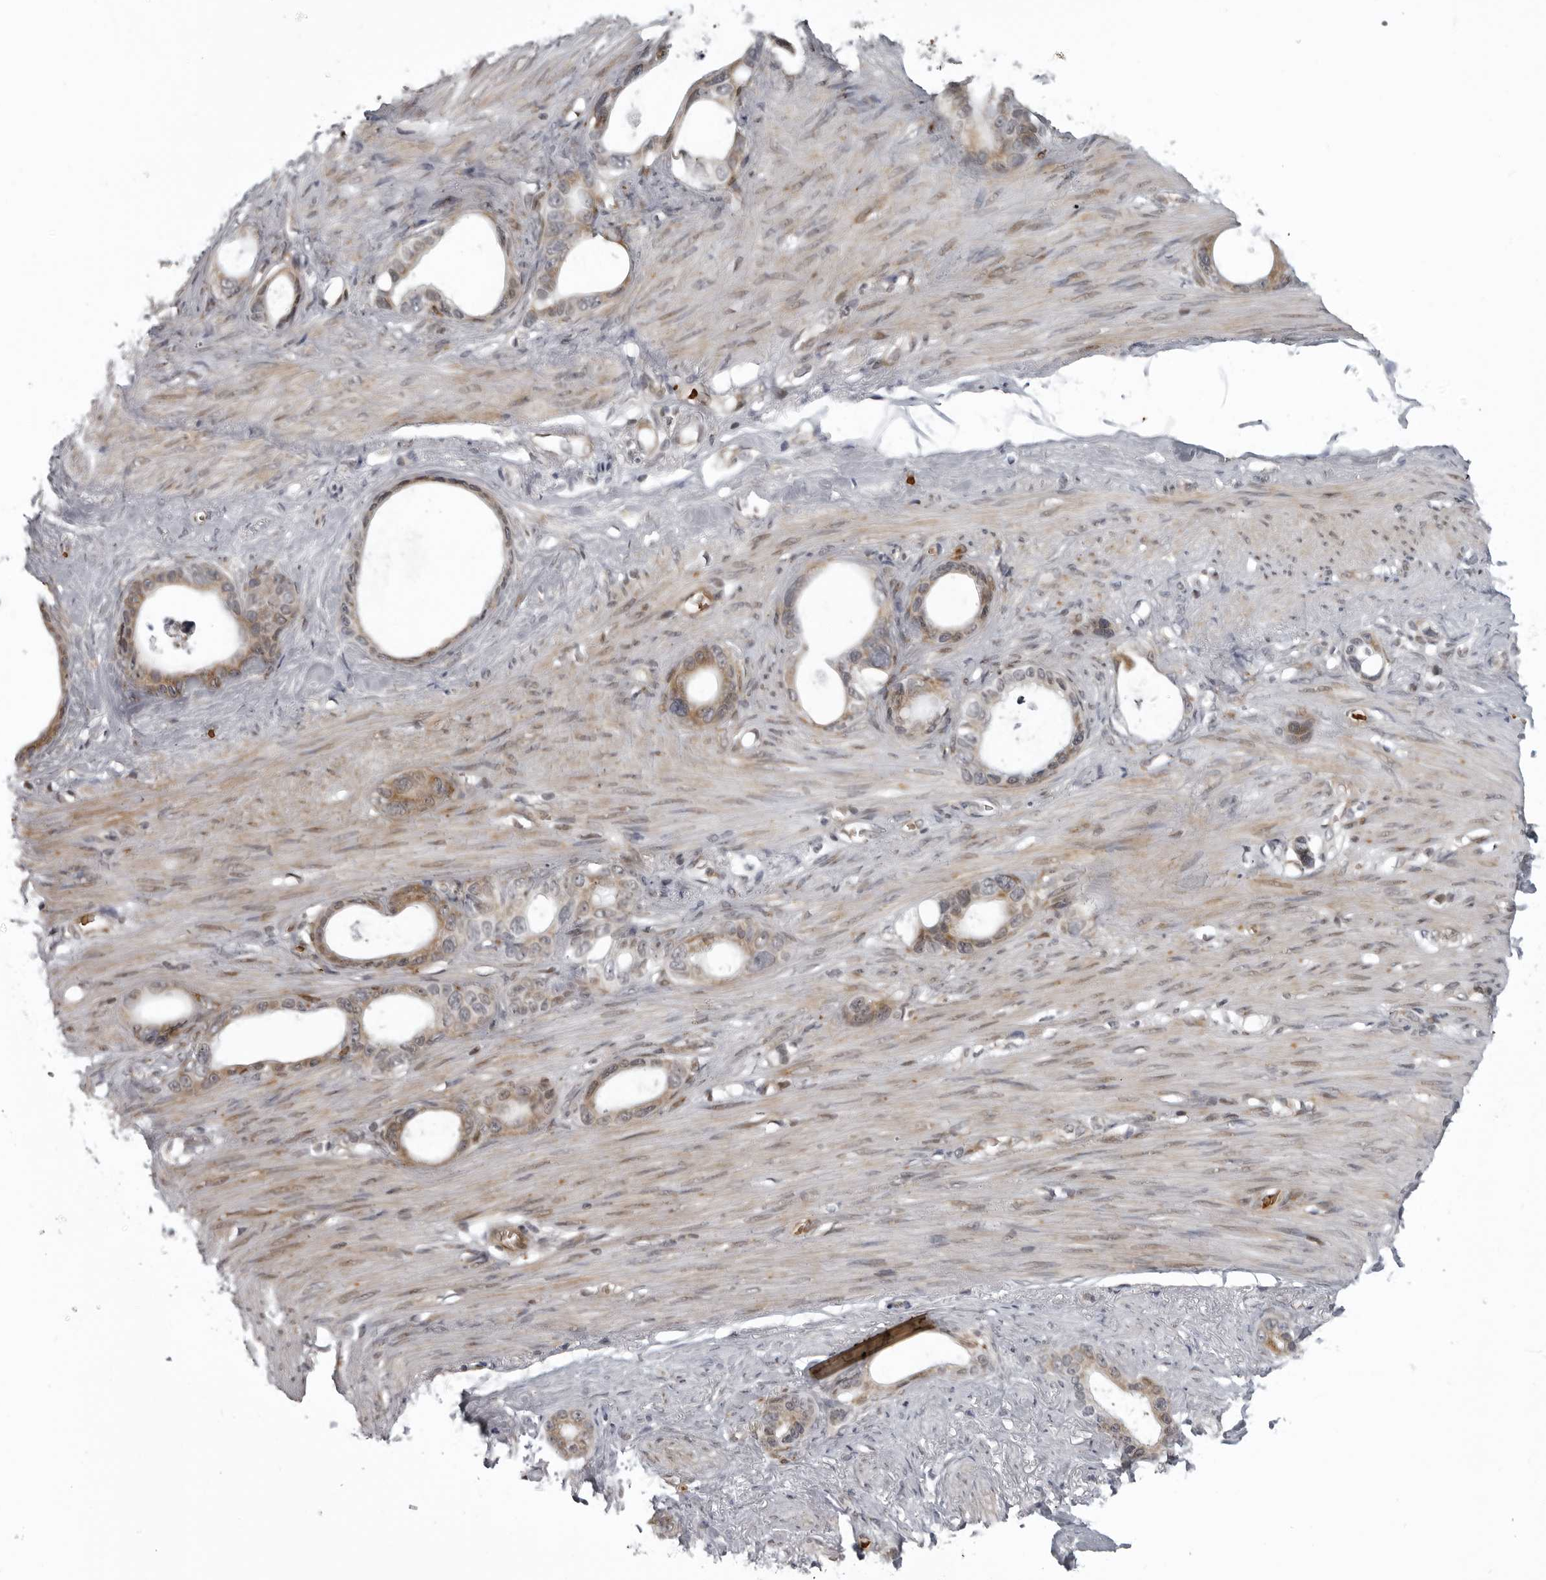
{"staining": {"intensity": "moderate", "quantity": ">75%", "location": "cytoplasmic/membranous"}, "tissue": "stomach cancer", "cell_type": "Tumor cells", "image_type": "cancer", "snomed": [{"axis": "morphology", "description": "Adenocarcinoma, NOS"}, {"axis": "topography", "description": "Stomach"}], "caption": "This is a micrograph of IHC staining of adenocarcinoma (stomach), which shows moderate staining in the cytoplasmic/membranous of tumor cells.", "gene": "THOP1", "patient": {"sex": "female", "age": 75}}